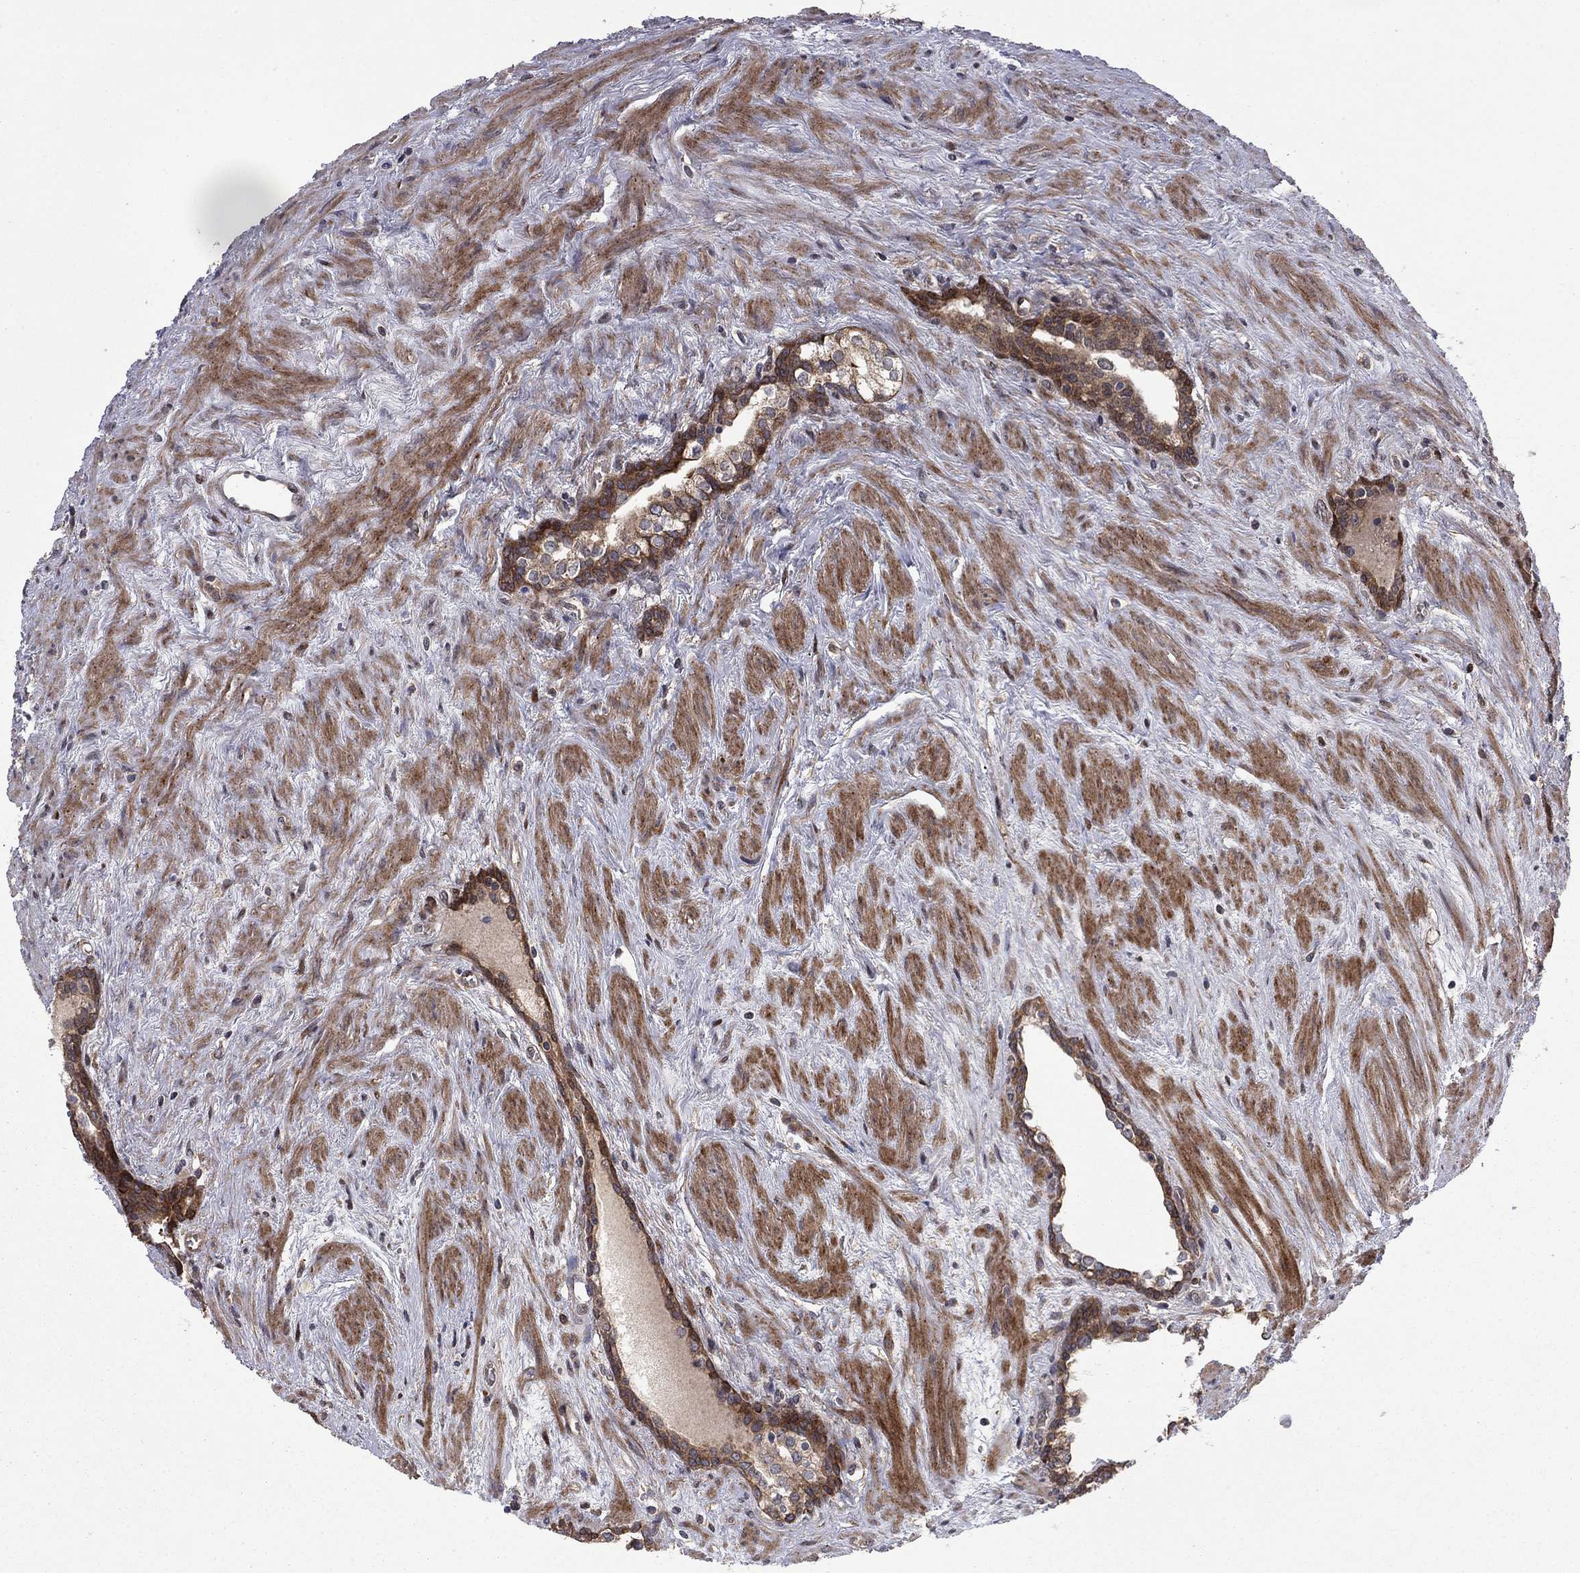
{"staining": {"intensity": "strong", "quantity": "25%-75%", "location": "cytoplasmic/membranous"}, "tissue": "prostate cancer", "cell_type": "Tumor cells", "image_type": "cancer", "snomed": [{"axis": "morphology", "description": "Adenocarcinoma, NOS"}, {"axis": "morphology", "description": "Adenocarcinoma, High grade"}, {"axis": "topography", "description": "Prostate"}], "caption": "The image displays immunohistochemical staining of prostate cancer. There is strong cytoplasmic/membranous staining is present in about 25%-75% of tumor cells.", "gene": "HDAC4", "patient": {"sex": "male", "age": 61}}